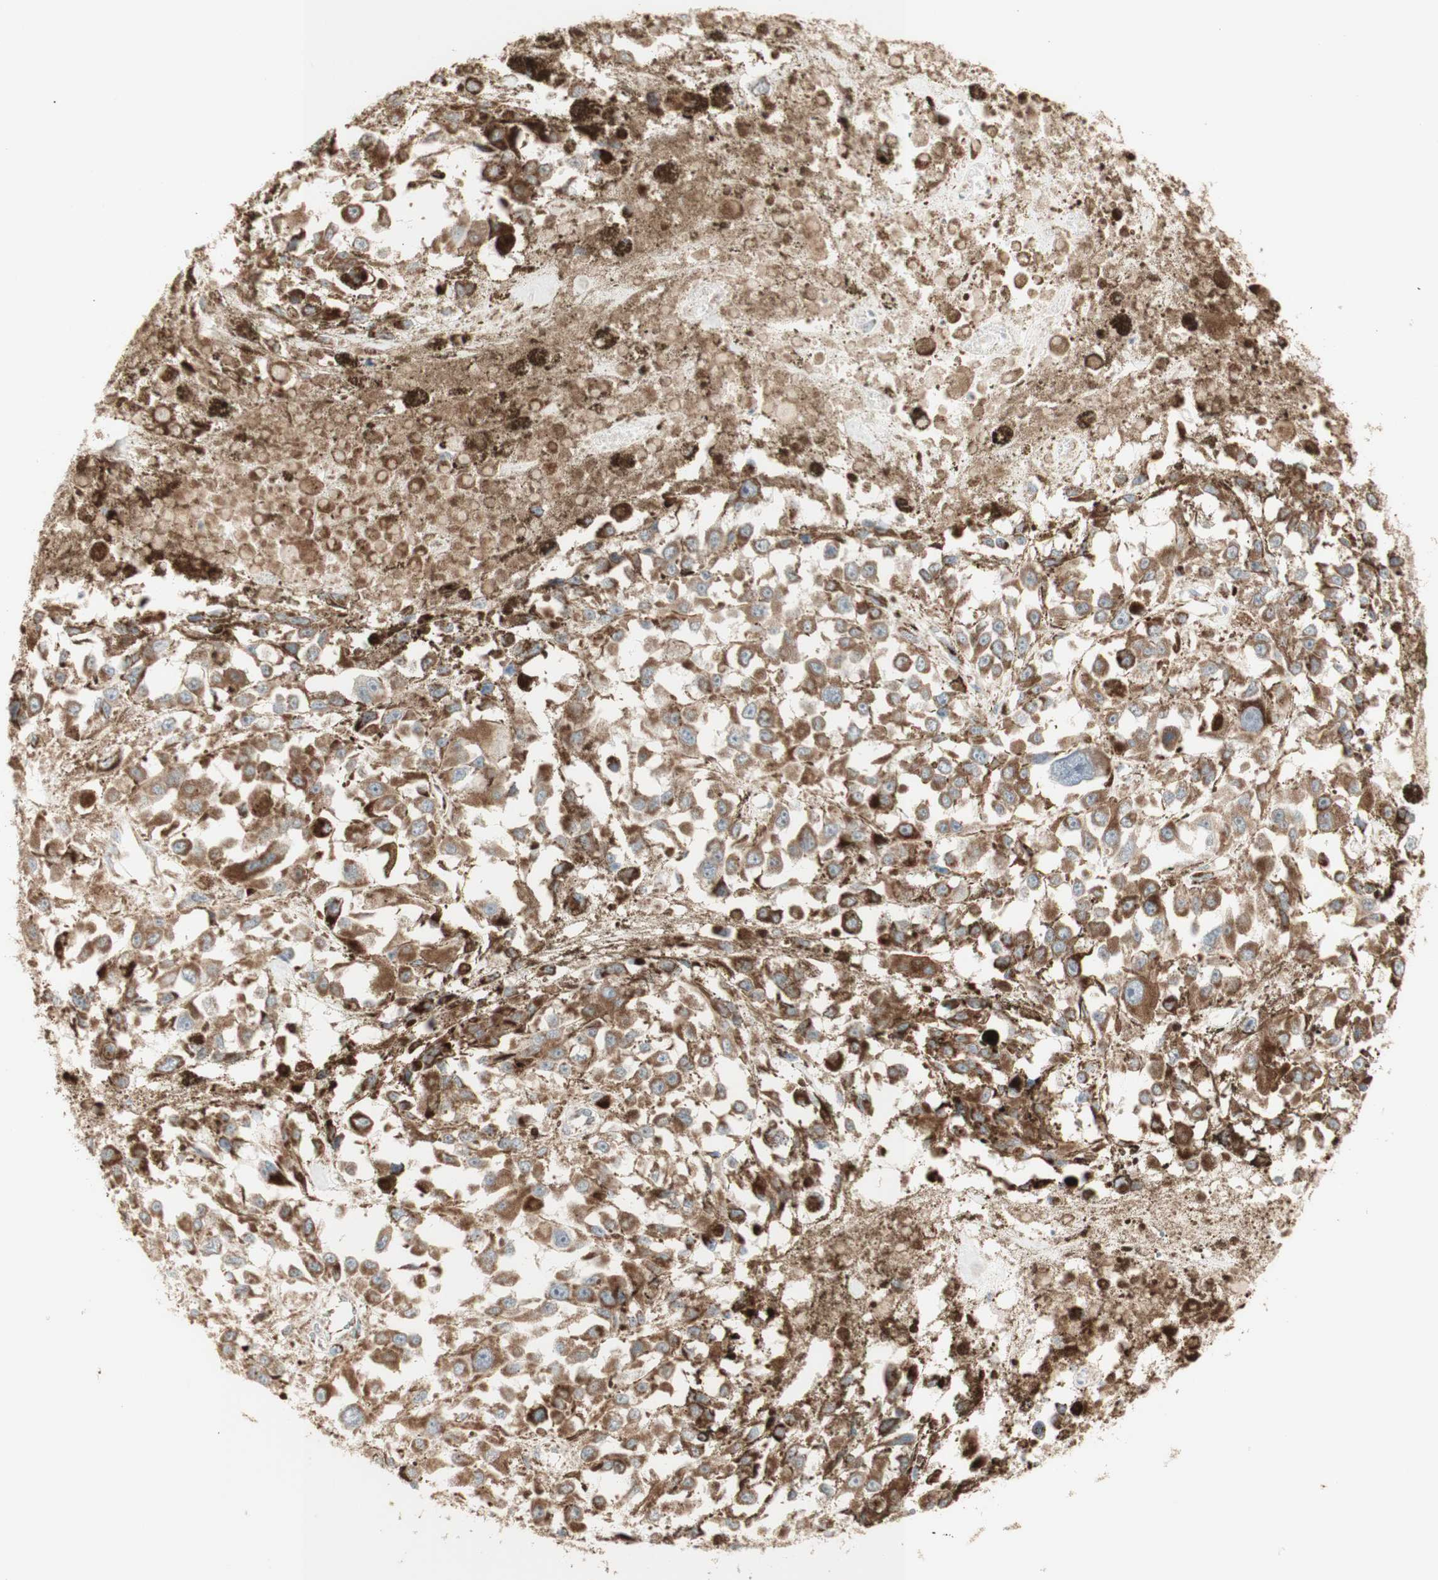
{"staining": {"intensity": "moderate", "quantity": ">75%", "location": "cytoplasmic/membranous"}, "tissue": "melanoma", "cell_type": "Tumor cells", "image_type": "cancer", "snomed": [{"axis": "morphology", "description": "Malignant melanoma, Metastatic site"}, {"axis": "topography", "description": "Lymph node"}], "caption": "Melanoma was stained to show a protein in brown. There is medium levels of moderate cytoplasmic/membranous staining in about >75% of tumor cells.", "gene": "LETM1", "patient": {"sex": "male", "age": 59}}